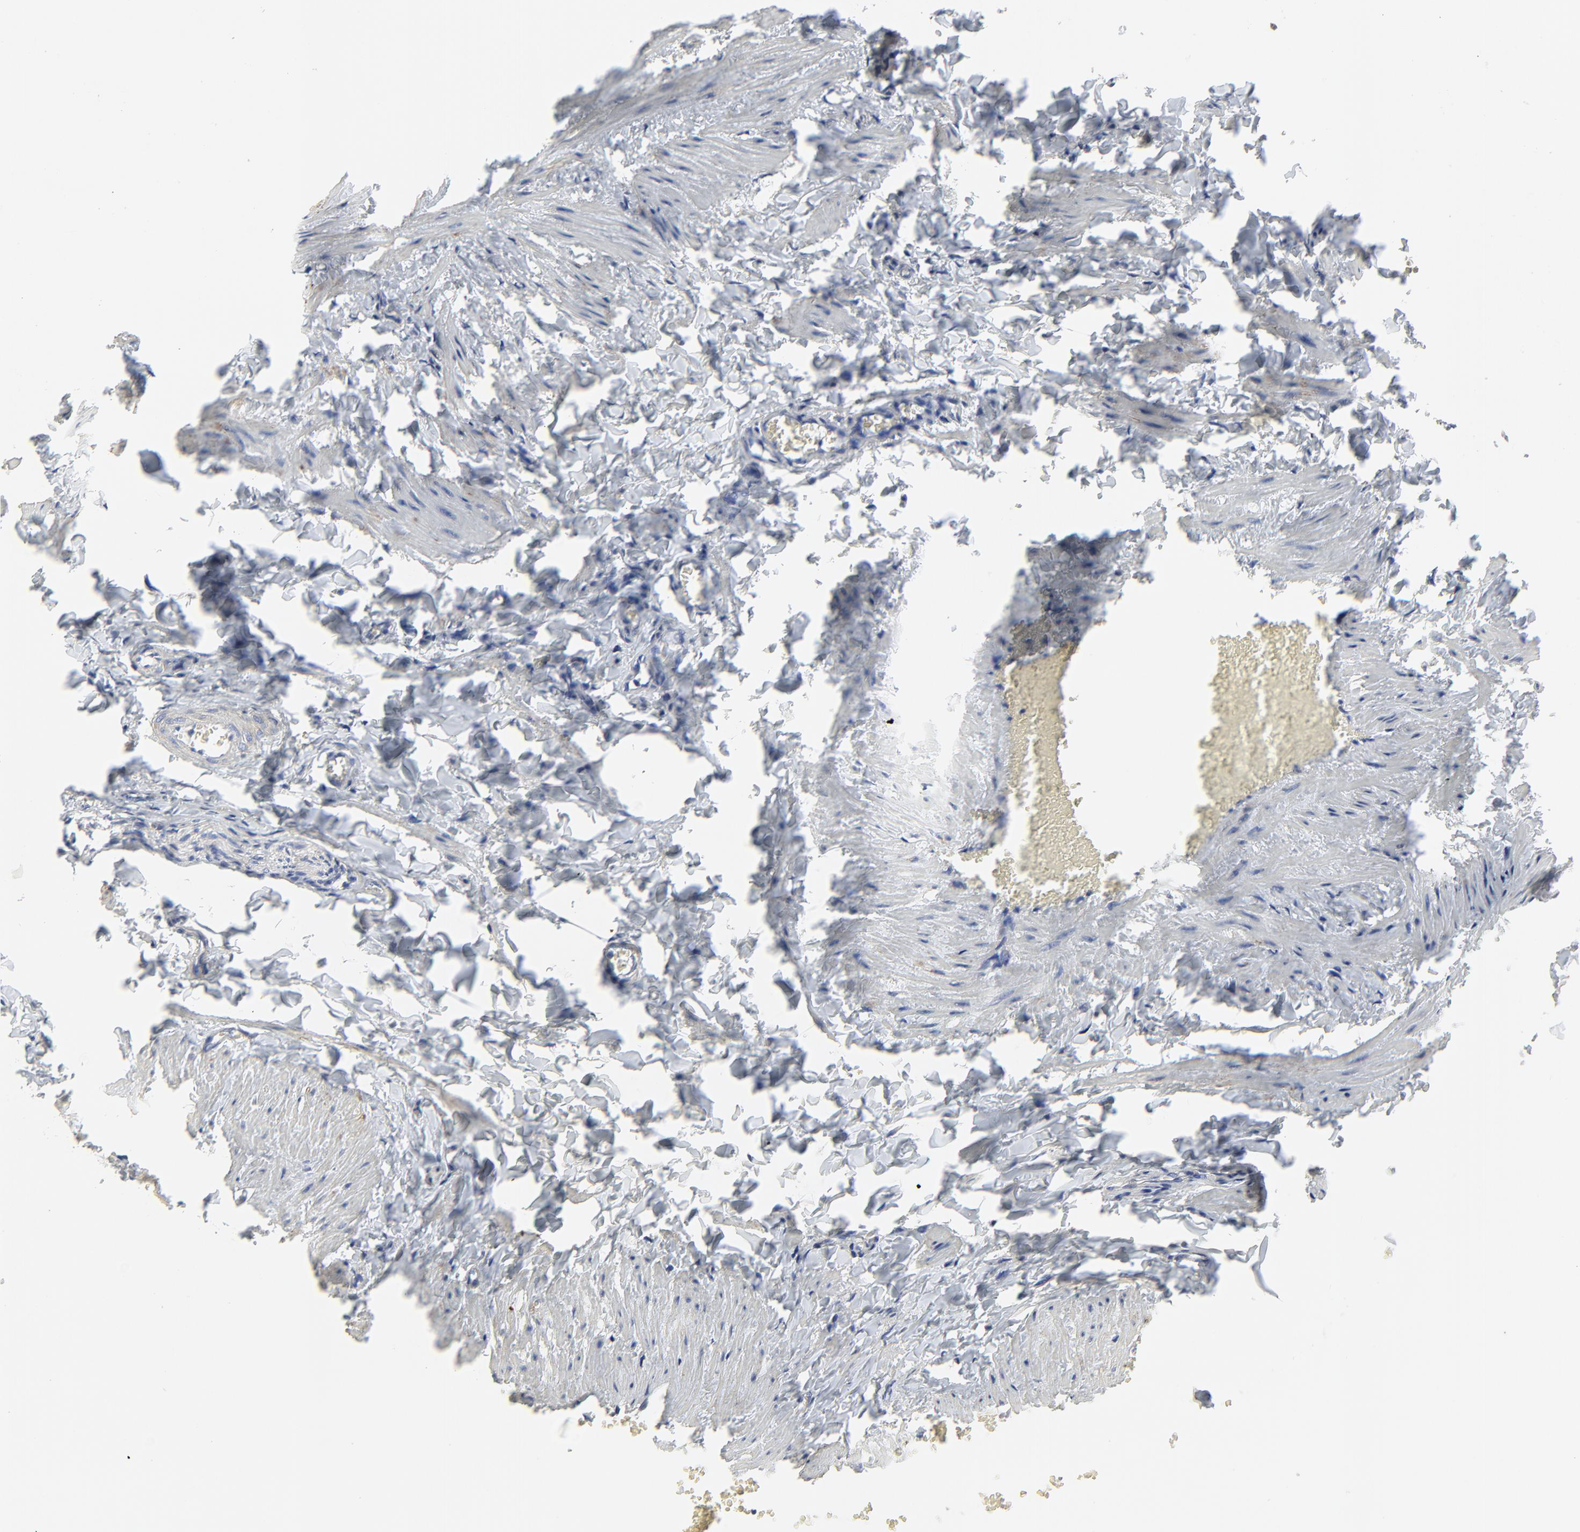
{"staining": {"intensity": "negative", "quantity": "none", "location": "none"}, "tissue": "adipose tissue", "cell_type": "Adipocytes", "image_type": "normal", "snomed": [{"axis": "morphology", "description": "Normal tissue, NOS"}, {"axis": "topography", "description": "Vascular tissue"}], "caption": "The image exhibits no significant expression in adipocytes of adipose tissue. (DAB IHC, high magnification).", "gene": "NXF3", "patient": {"sex": "male", "age": 41}}